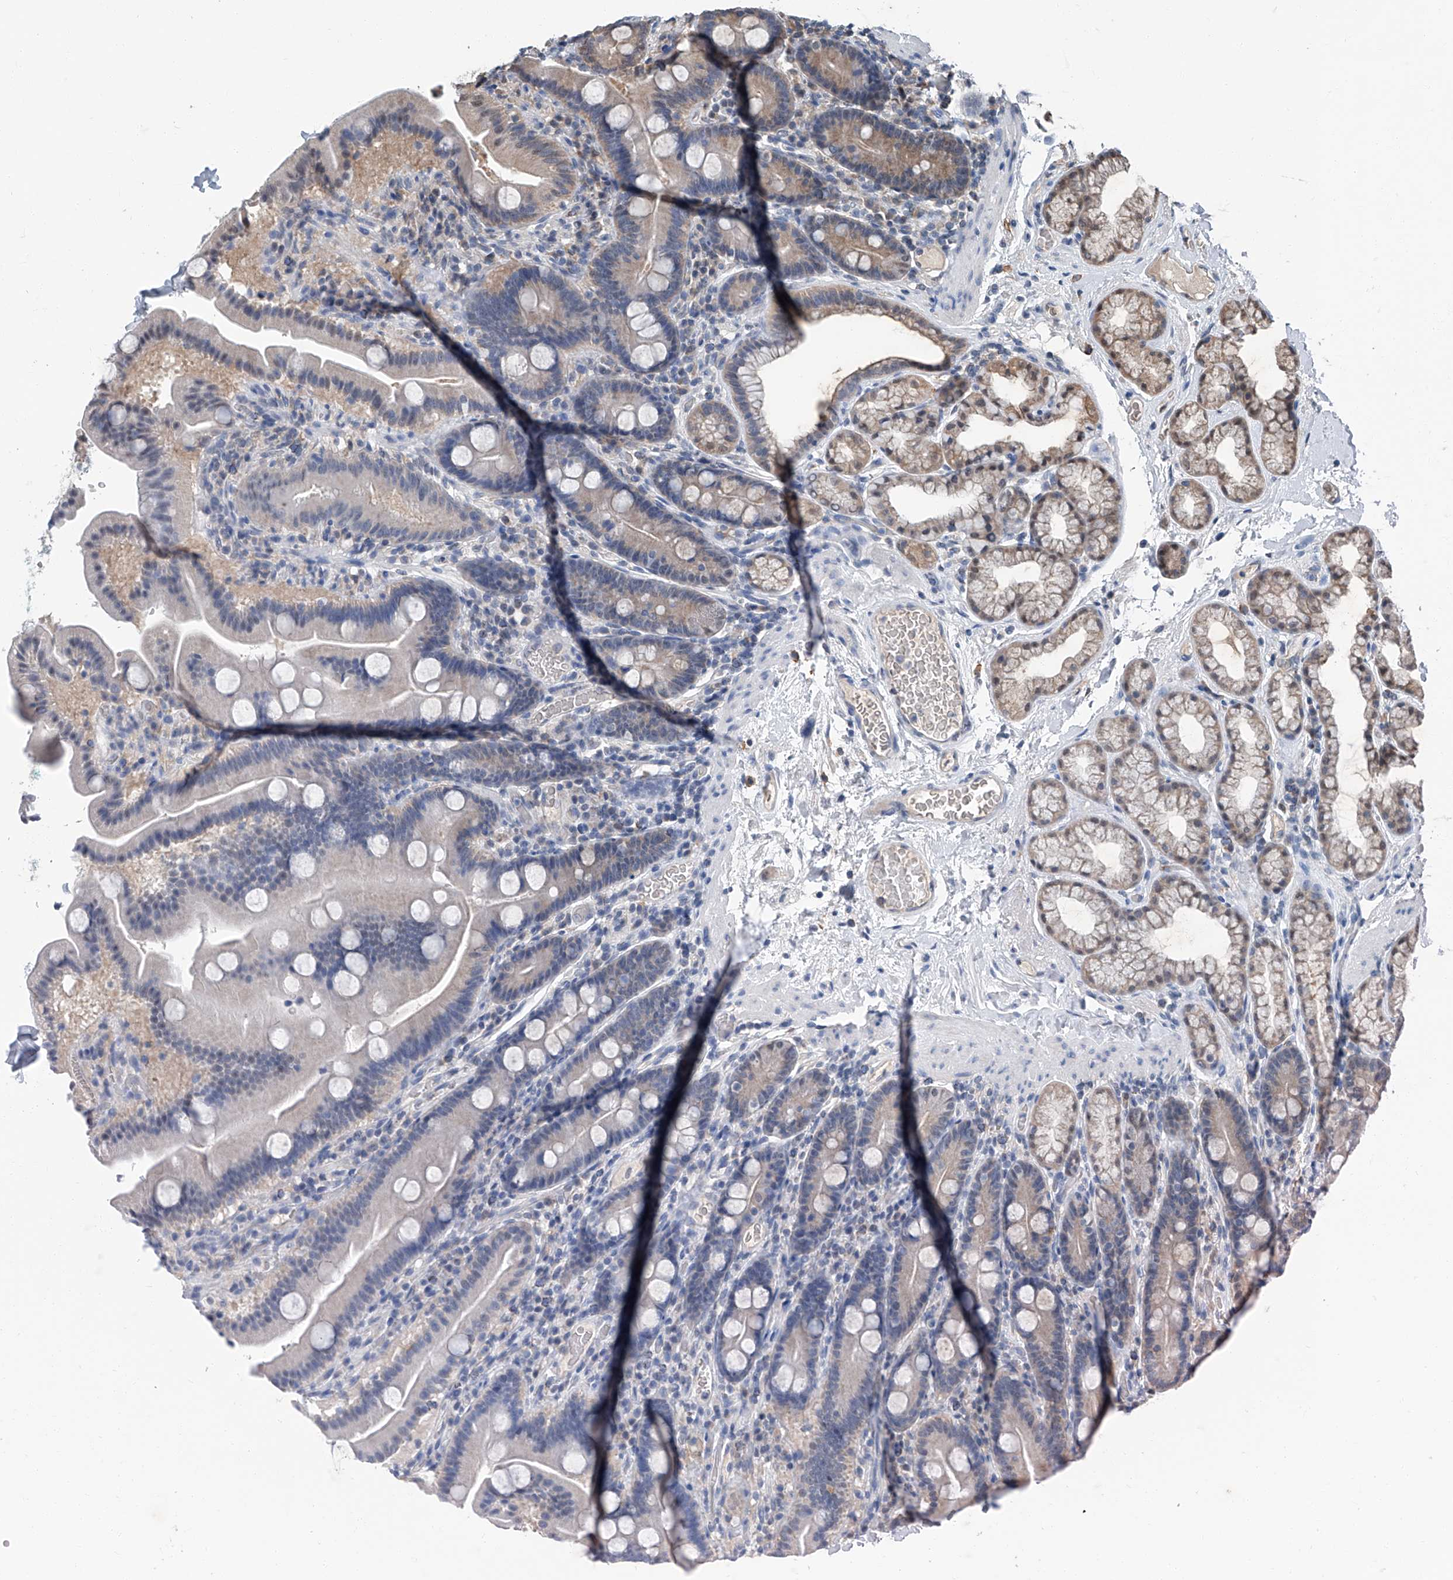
{"staining": {"intensity": "weak", "quantity": "25%-75%", "location": "cytoplasmic/membranous"}, "tissue": "duodenum", "cell_type": "Glandular cells", "image_type": "normal", "snomed": [{"axis": "morphology", "description": "Normal tissue, NOS"}, {"axis": "topography", "description": "Duodenum"}], "caption": "DAB immunohistochemical staining of unremarkable duodenum shows weak cytoplasmic/membranous protein positivity in approximately 25%-75% of glandular cells.", "gene": "CLK1", "patient": {"sex": "male", "age": 55}}